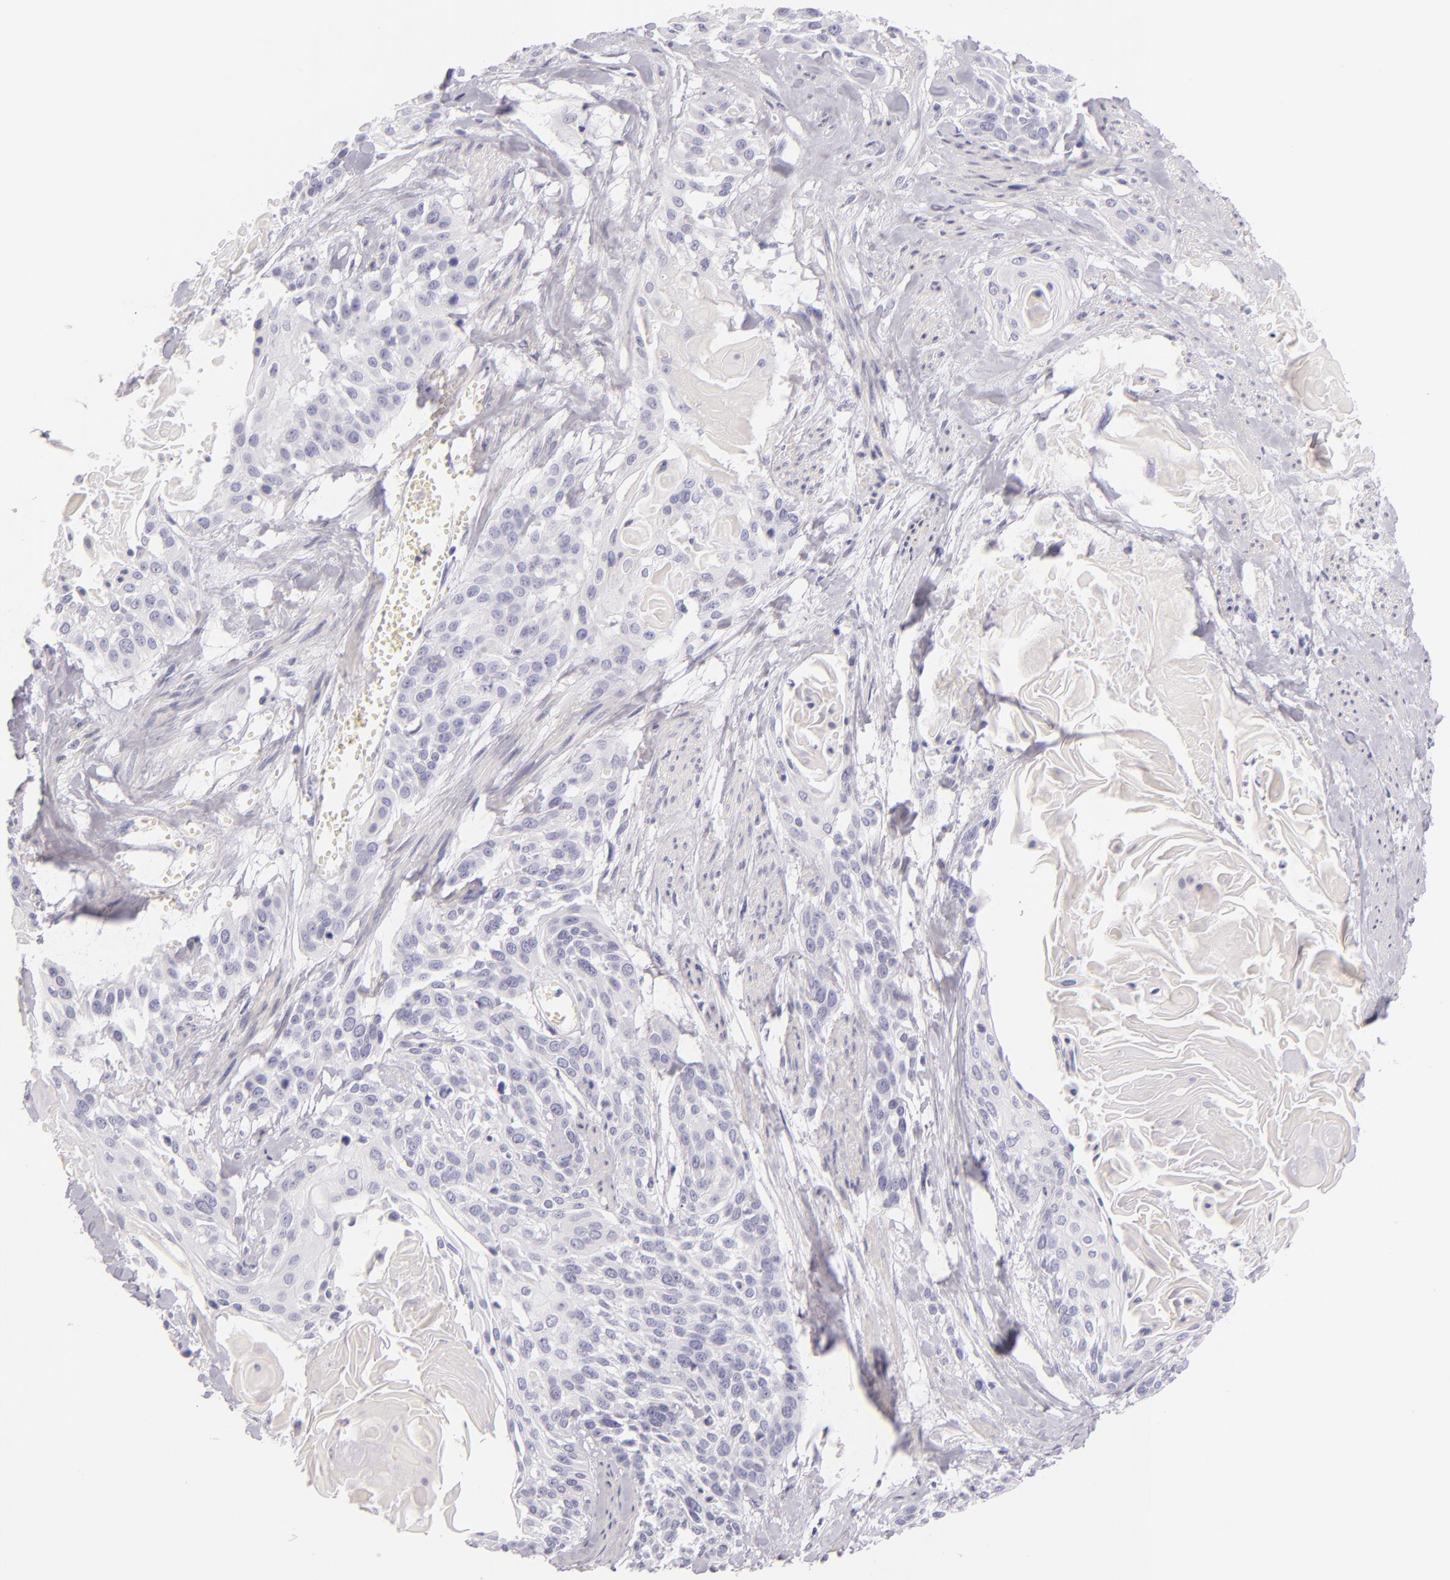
{"staining": {"intensity": "negative", "quantity": "none", "location": "none"}, "tissue": "cervical cancer", "cell_type": "Tumor cells", "image_type": "cancer", "snomed": [{"axis": "morphology", "description": "Squamous cell carcinoma, NOS"}, {"axis": "topography", "description": "Cervix"}], "caption": "Cervical cancer (squamous cell carcinoma) stained for a protein using IHC reveals no staining tumor cells.", "gene": "INA", "patient": {"sex": "female", "age": 57}}